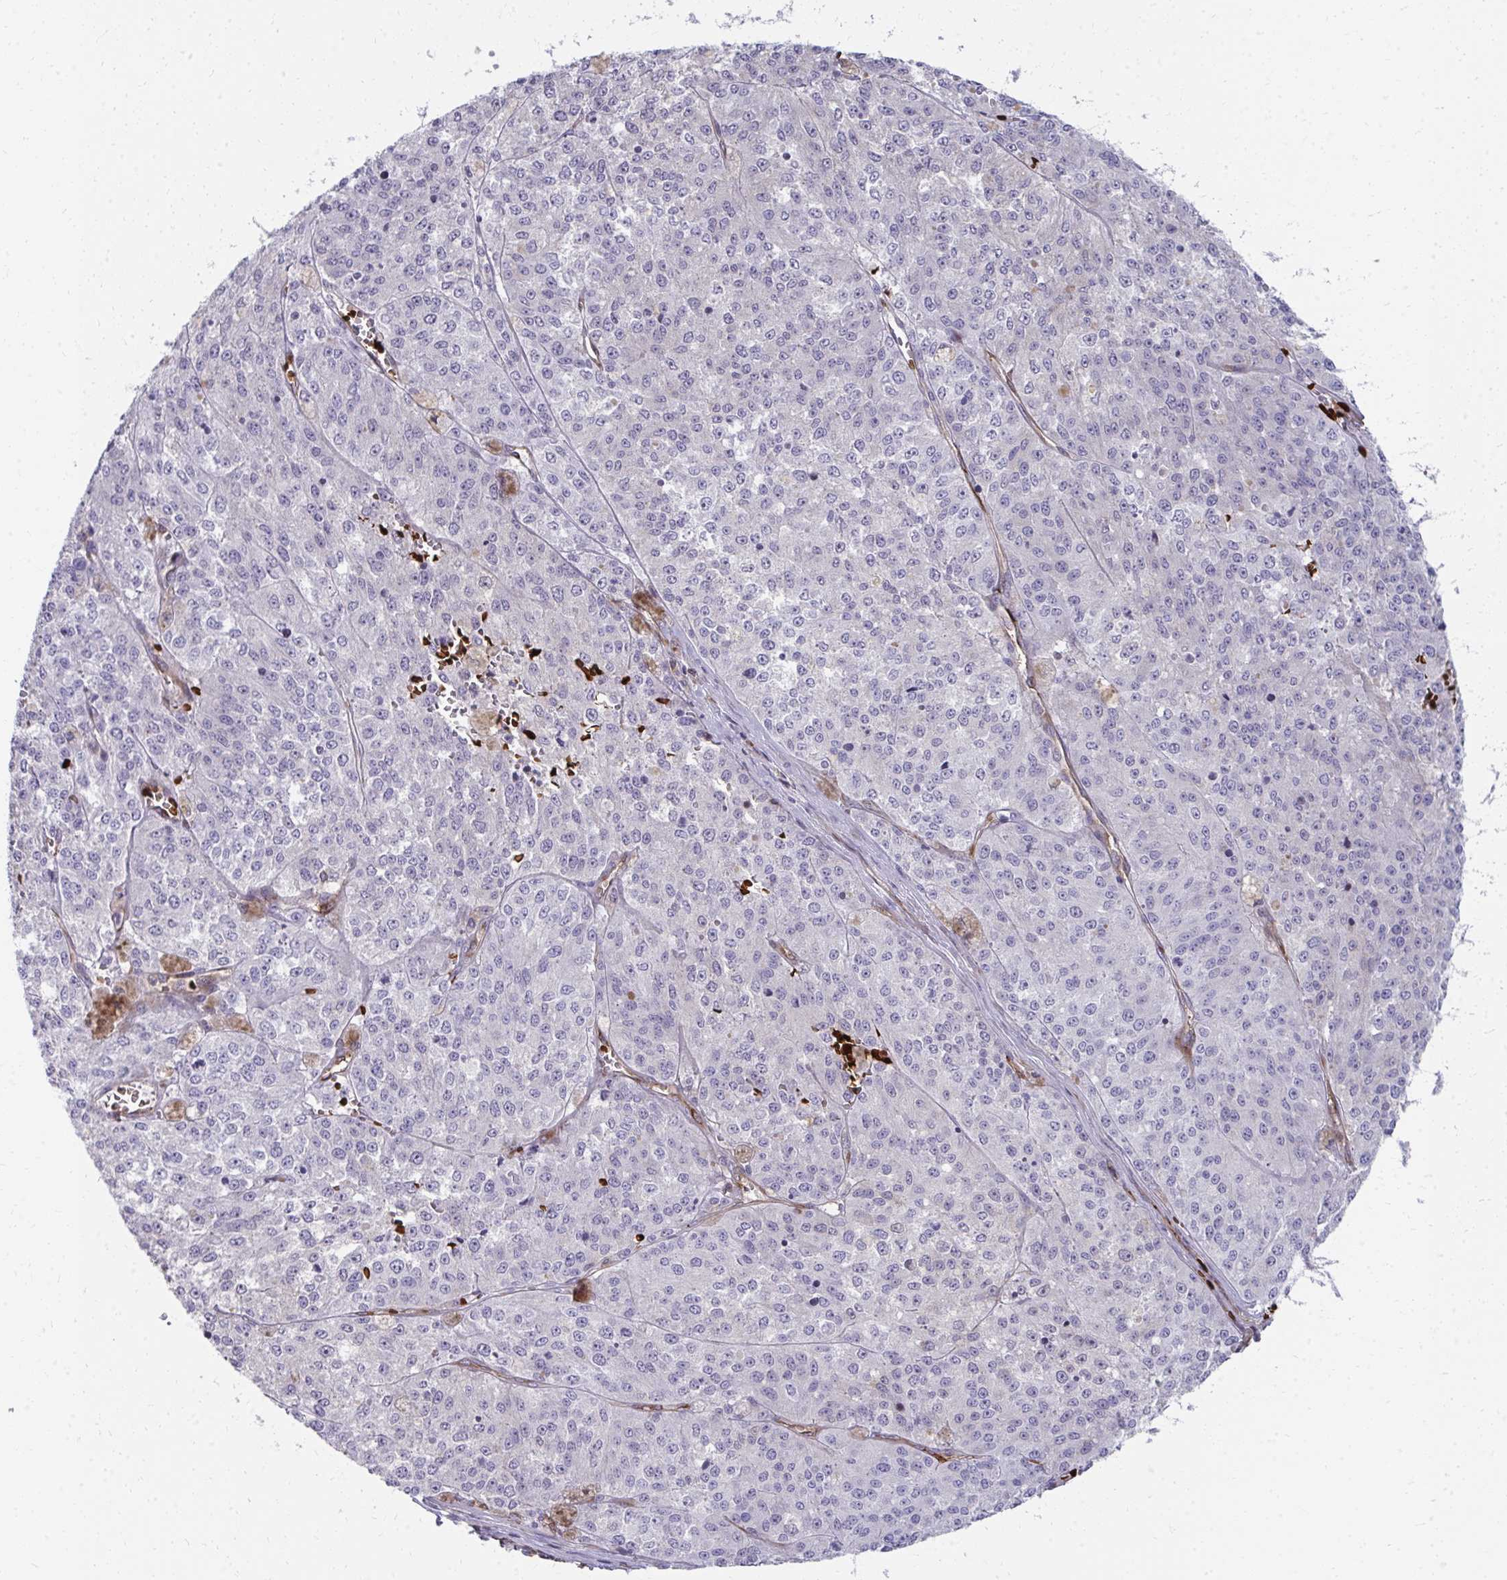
{"staining": {"intensity": "negative", "quantity": "none", "location": "none"}, "tissue": "melanoma", "cell_type": "Tumor cells", "image_type": "cancer", "snomed": [{"axis": "morphology", "description": "Malignant melanoma, Metastatic site"}, {"axis": "topography", "description": "Lymph node"}], "caption": "Immunohistochemical staining of human melanoma shows no significant expression in tumor cells. (DAB IHC, high magnification).", "gene": "FOXN3", "patient": {"sex": "female", "age": 64}}